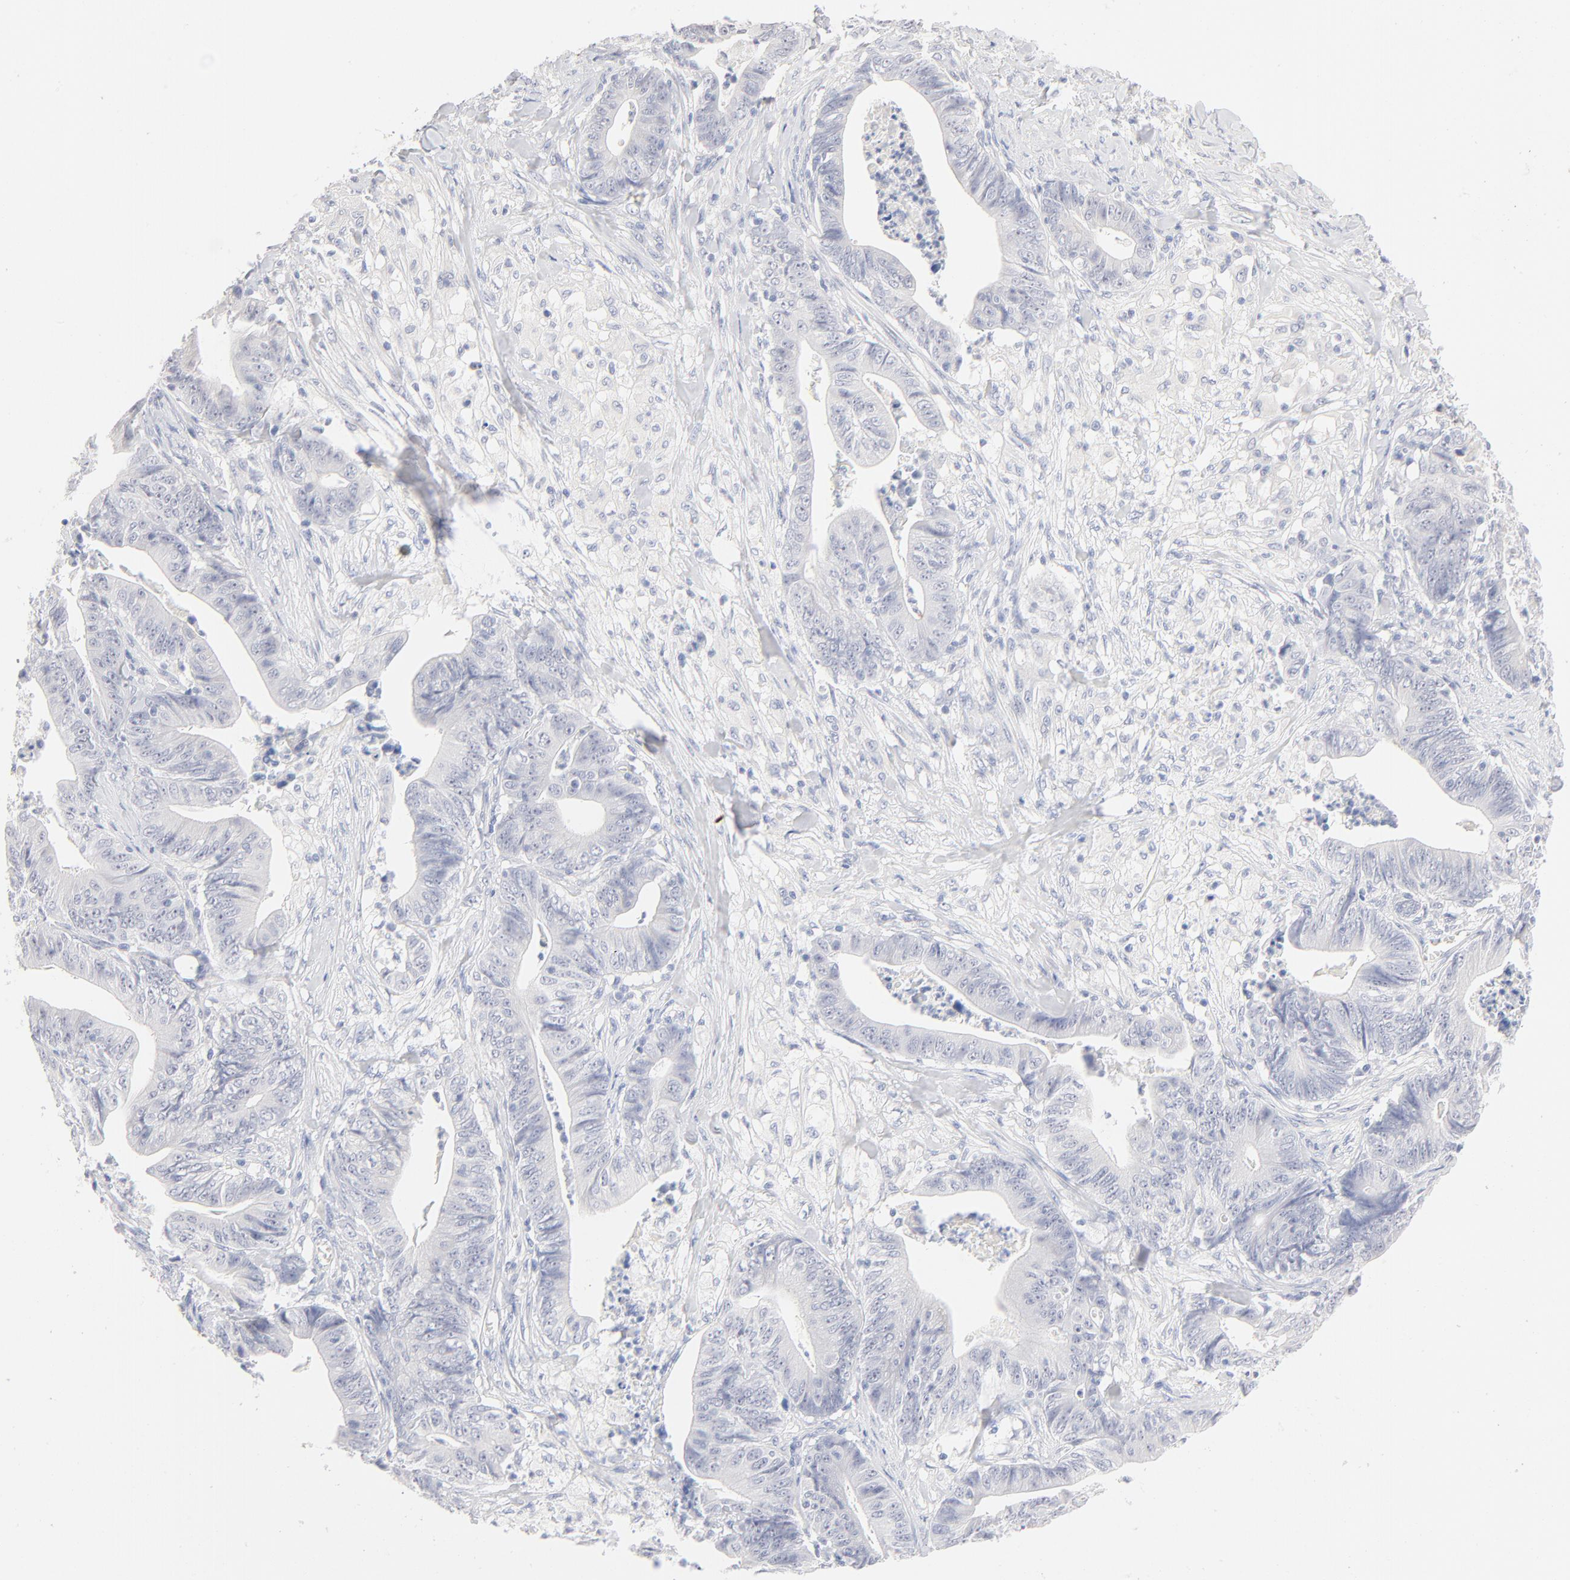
{"staining": {"intensity": "negative", "quantity": "none", "location": "none"}, "tissue": "stomach cancer", "cell_type": "Tumor cells", "image_type": "cancer", "snomed": [{"axis": "morphology", "description": "Adenocarcinoma, NOS"}, {"axis": "topography", "description": "Stomach, lower"}], "caption": "A high-resolution photomicrograph shows immunohistochemistry (IHC) staining of stomach cancer (adenocarcinoma), which shows no significant staining in tumor cells. Brightfield microscopy of IHC stained with DAB (3,3'-diaminobenzidine) (brown) and hematoxylin (blue), captured at high magnification.", "gene": "ONECUT1", "patient": {"sex": "female", "age": 86}}